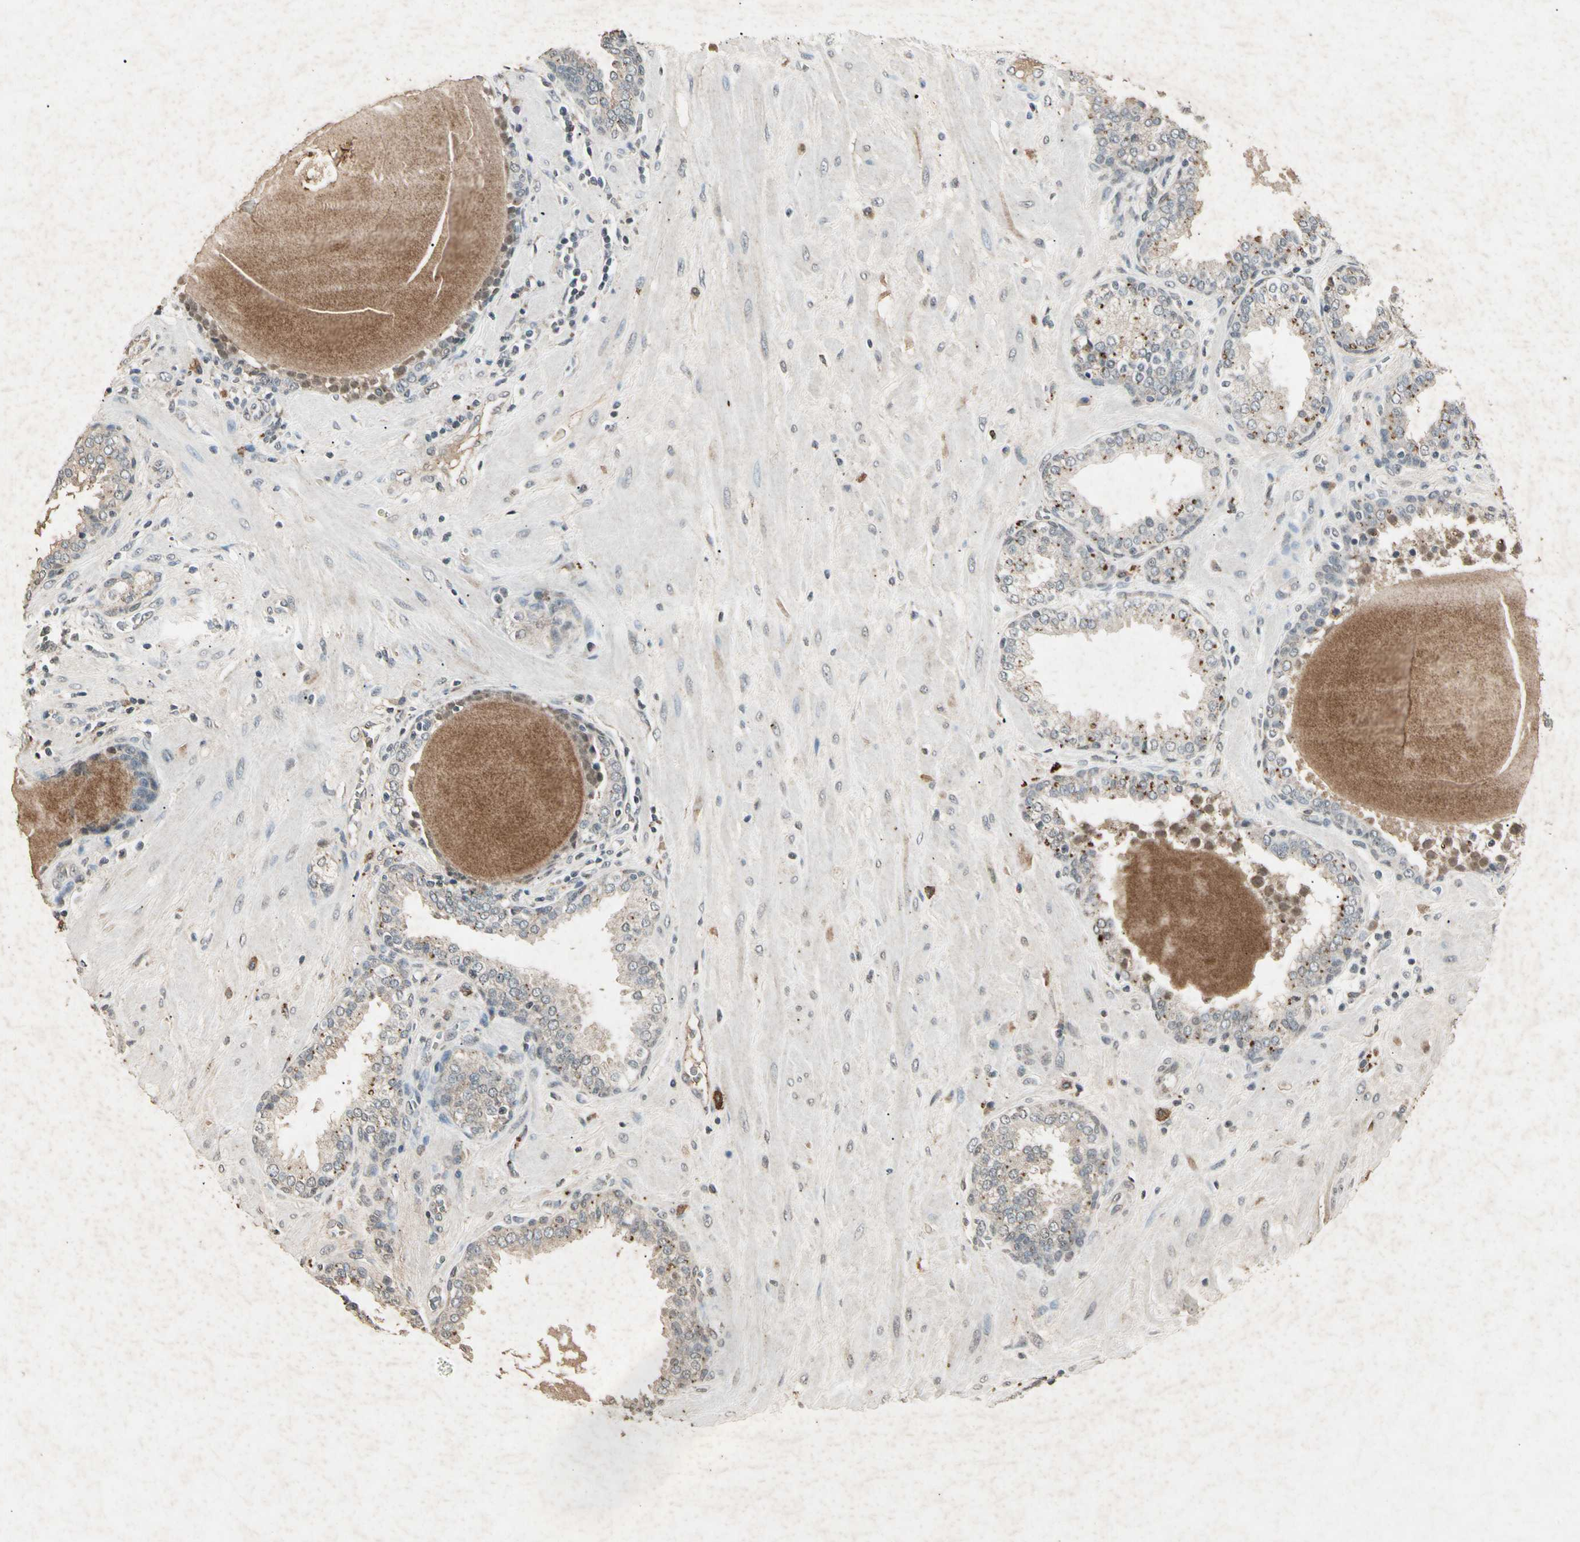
{"staining": {"intensity": "moderate", "quantity": "25%-75%", "location": "cytoplasmic/membranous"}, "tissue": "prostate", "cell_type": "Glandular cells", "image_type": "normal", "snomed": [{"axis": "morphology", "description": "Normal tissue, NOS"}, {"axis": "topography", "description": "Prostate"}], "caption": "About 25%-75% of glandular cells in normal prostate reveal moderate cytoplasmic/membranous protein staining as visualized by brown immunohistochemical staining.", "gene": "CP", "patient": {"sex": "male", "age": 51}}